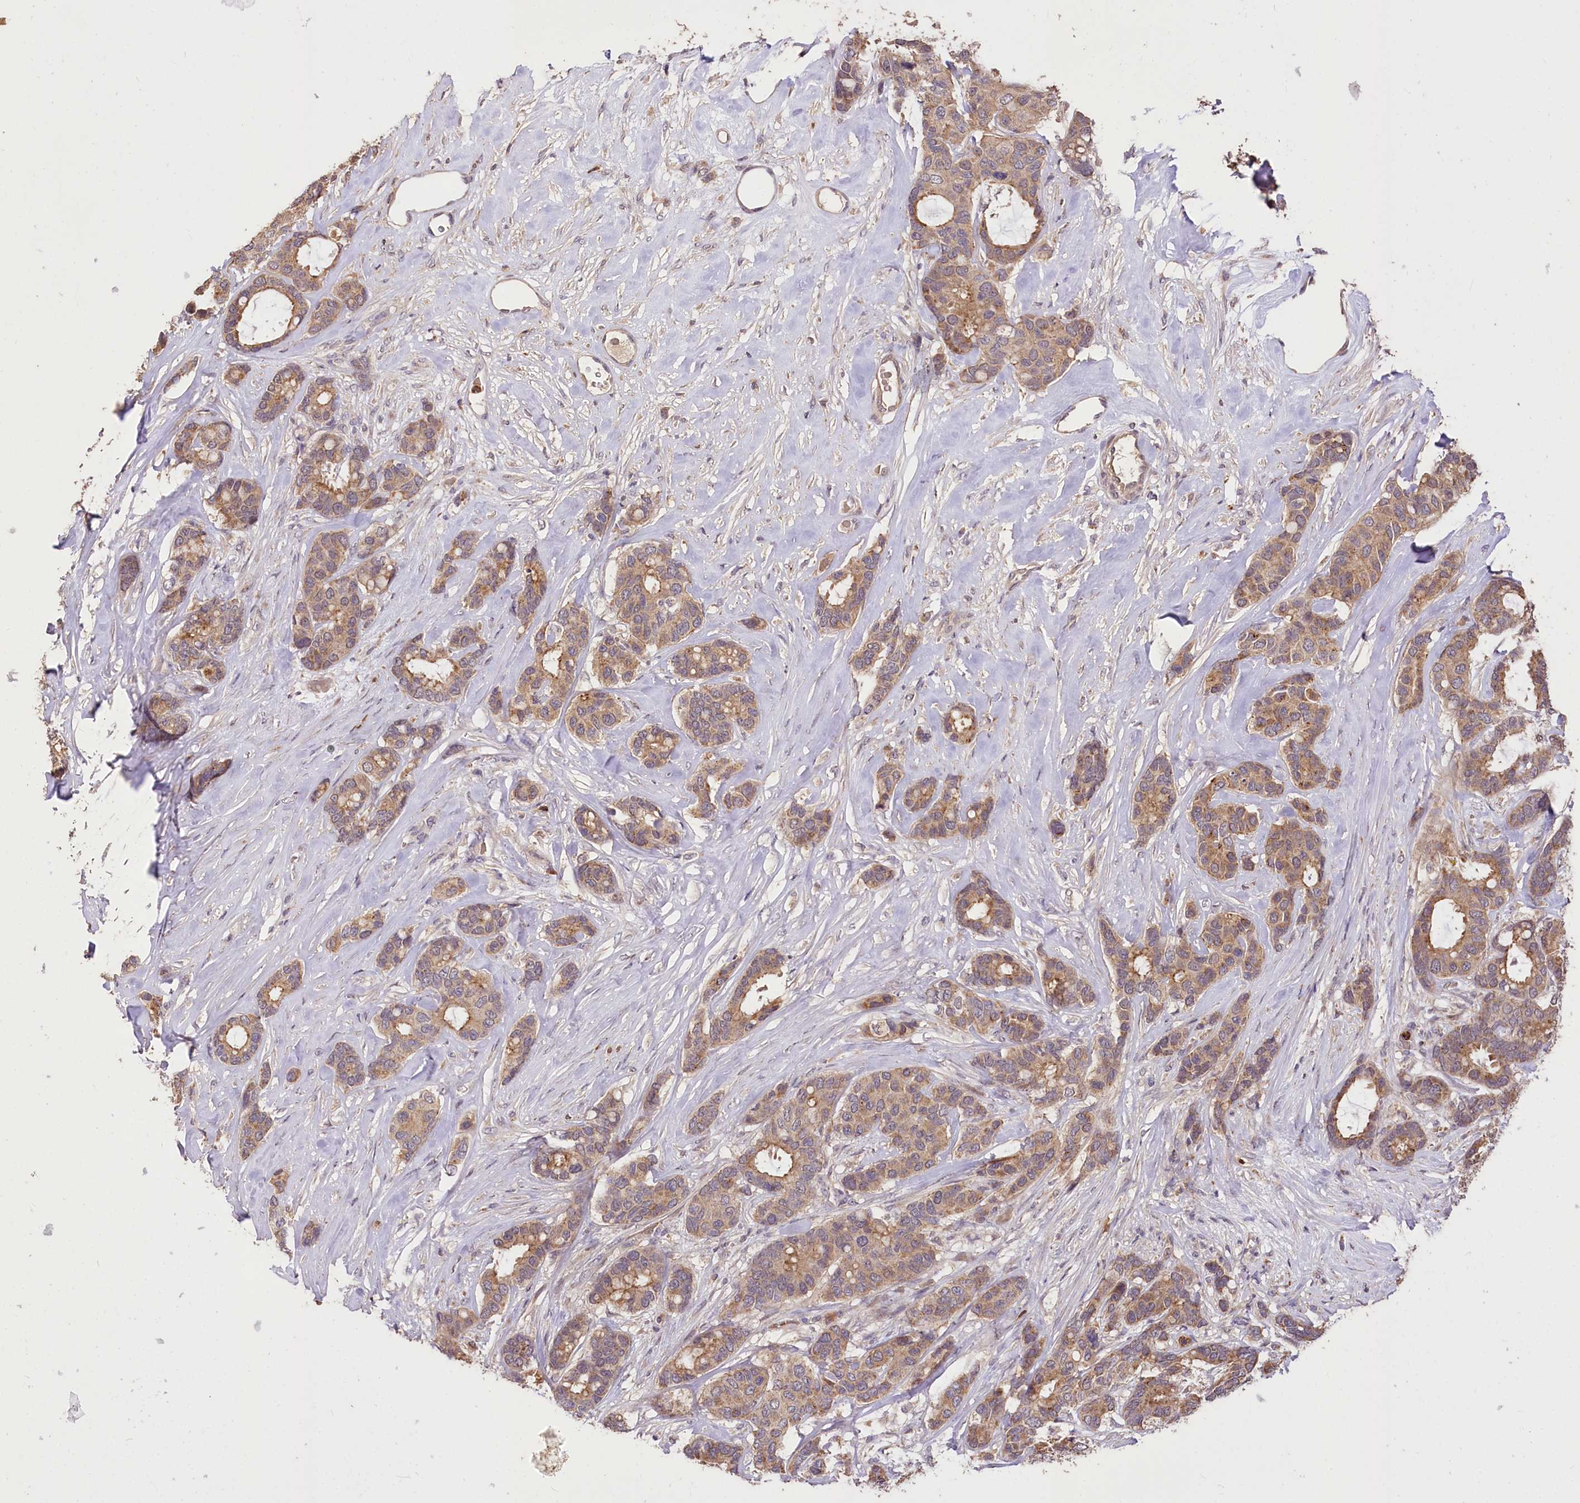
{"staining": {"intensity": "moderate", "quantity": ">75%", "location": "cytoplasmic/membranous"}, "tissue": "breast cancer", "cell_type": "Tumor cells", "image_type": "cancer", "snomed": [{"axis": "morphology", "description": "Duct carcinoma"}, {"axis": "topography", "description": "Breast"}], "caption": "This micrograph shows immunohistochemistry (IHC) staining of infiltrating ductal carcinoma (breast), with medium moderate cytoplasmic/membranous staining in approximately >75% of tumor cells.", "gene": "SERGEF", "patient": {"sex": "female", "age": 87}}